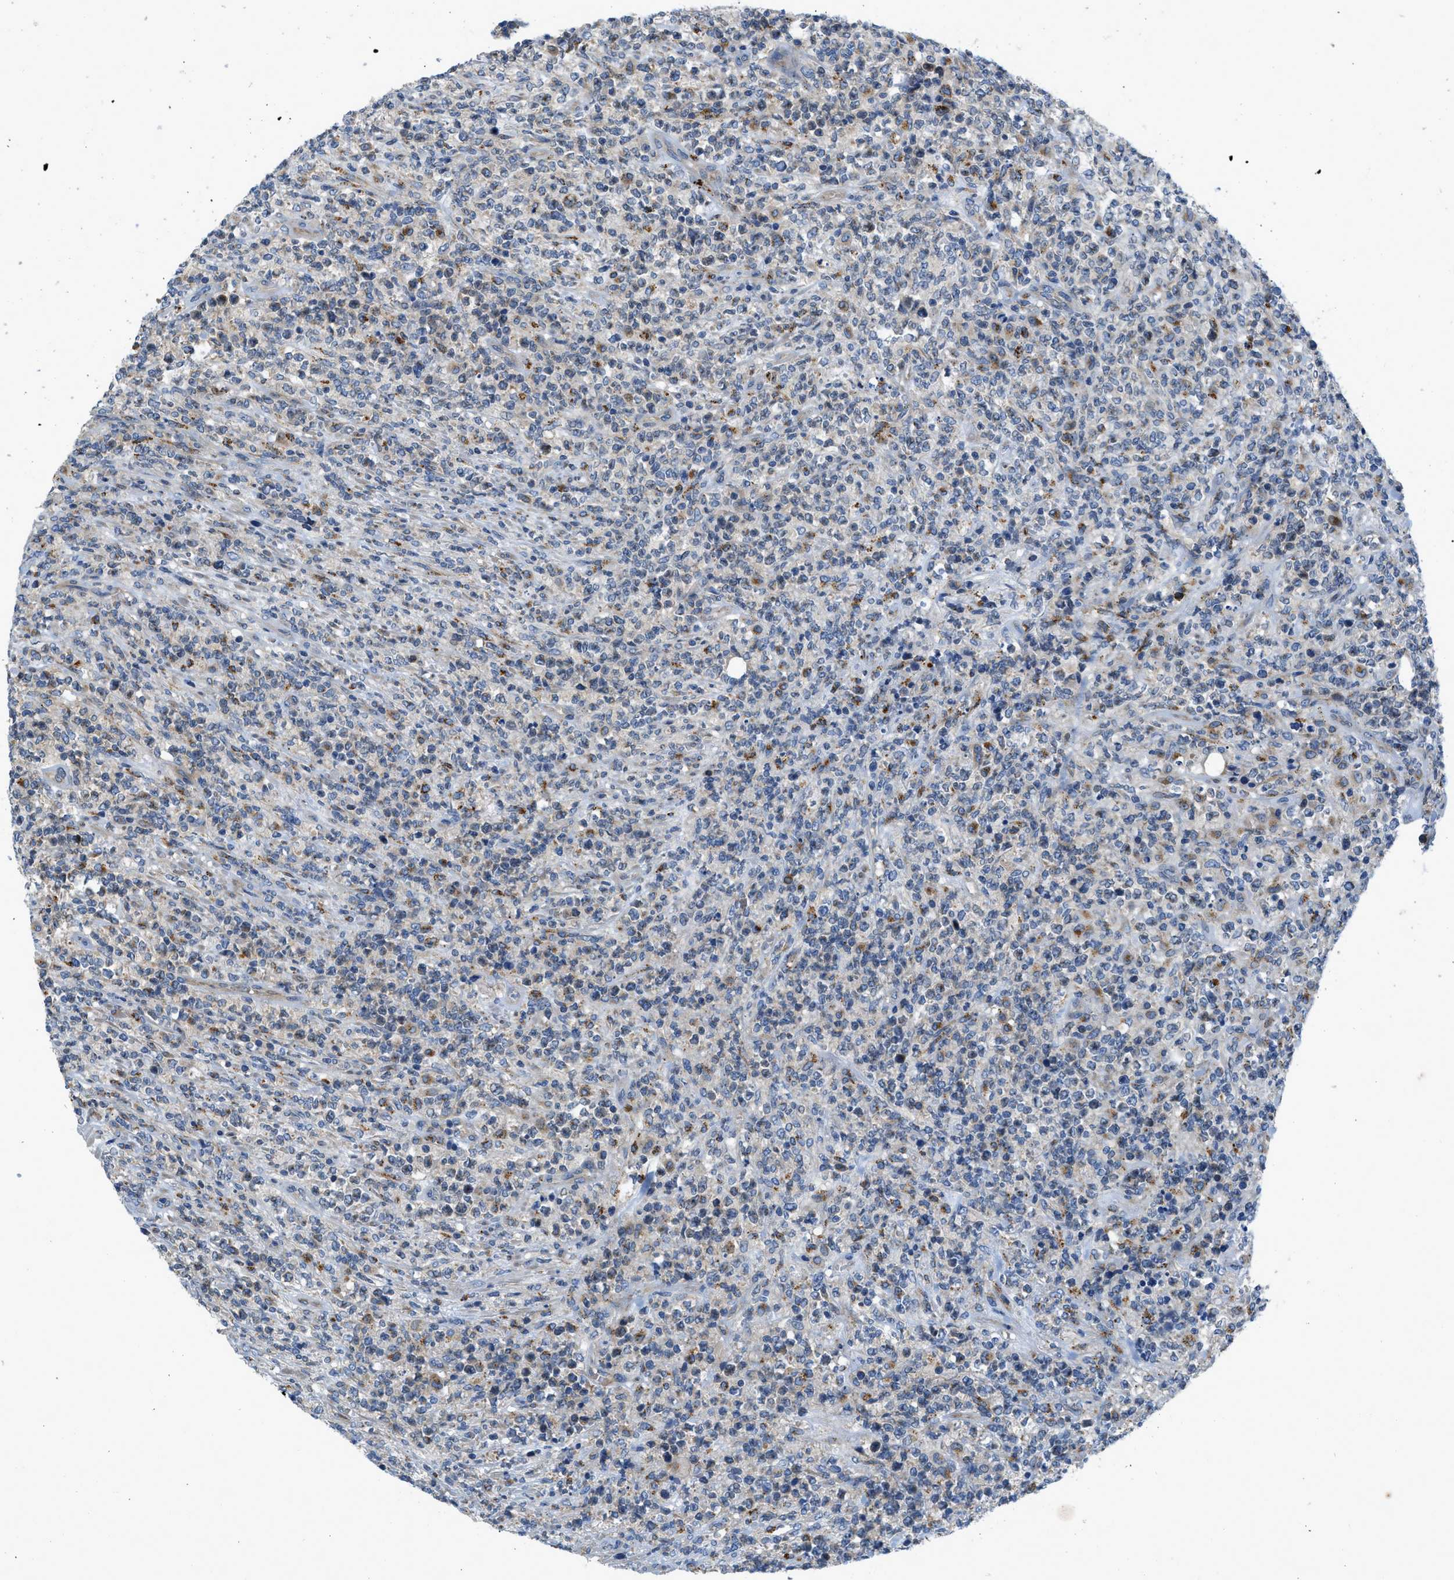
{"staining": {"intensity": "weak", "quantity": "<25%", "location": "cytoplasmic/membranous"}, "tissue": "lymphoma", "cell_type": "Tumor cells", "image_type": "cancer", "snomed": [{"axis": "morphology", "description": "Malignant lymphoma, non-Hodgkin's type, High grade"}, {"axis": "topography", "description": "Soft tissue"}], "caption": "An IHC histopathology image of malignant lymphoma, non-Hodgkin's type (high-grade) is shown. There is no staining in tumor cells of malignant lymphoma, non-Hodgkin's type (high-grade).", "gene": "TMEM248", "patient": {"sex": "male", "age": 18}}